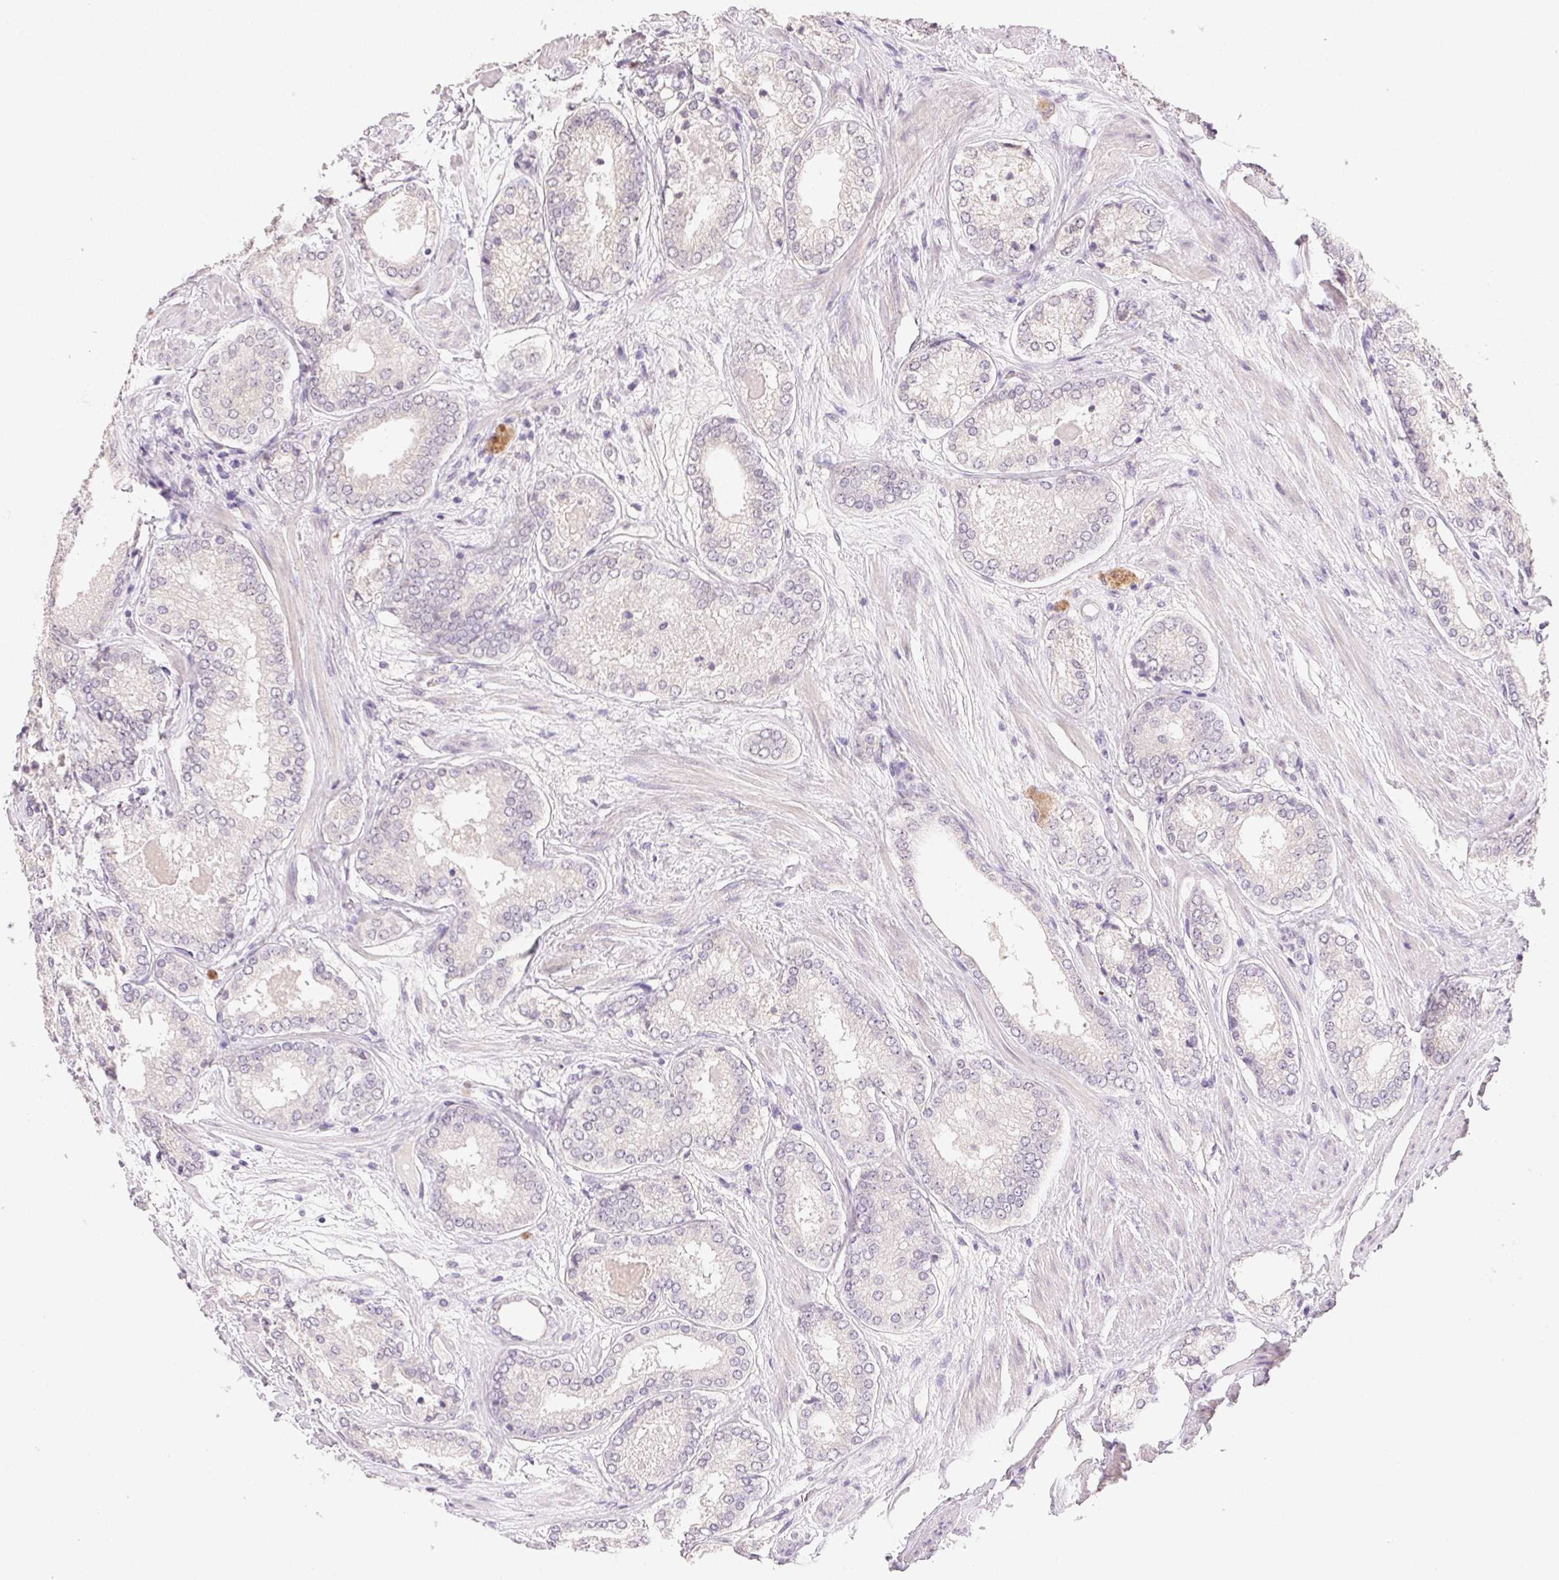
{"staining": {"intensity": "negative", "quantity": "none", "location": "none"}, "tissue": "prostate cancer", "cell_type": "Tumor cells", "image_type": "cancer", "snomed": [{"axis": "morphology", "description": "Adenocarcinoma, NOS"}, {"axis": "morphology", "description": "Adenocarcinoma, Low grade"}, {"axis": "topography", "description": "Prostate"}], "caption": "IHC micrograph of neoplastic tissue: prostate low-grade adenocarcinoma stained with DAB displays no significant protein expression in tumor cells.", "gene": "DHCR24", "patient": {"sex": "male", "age": 68}}